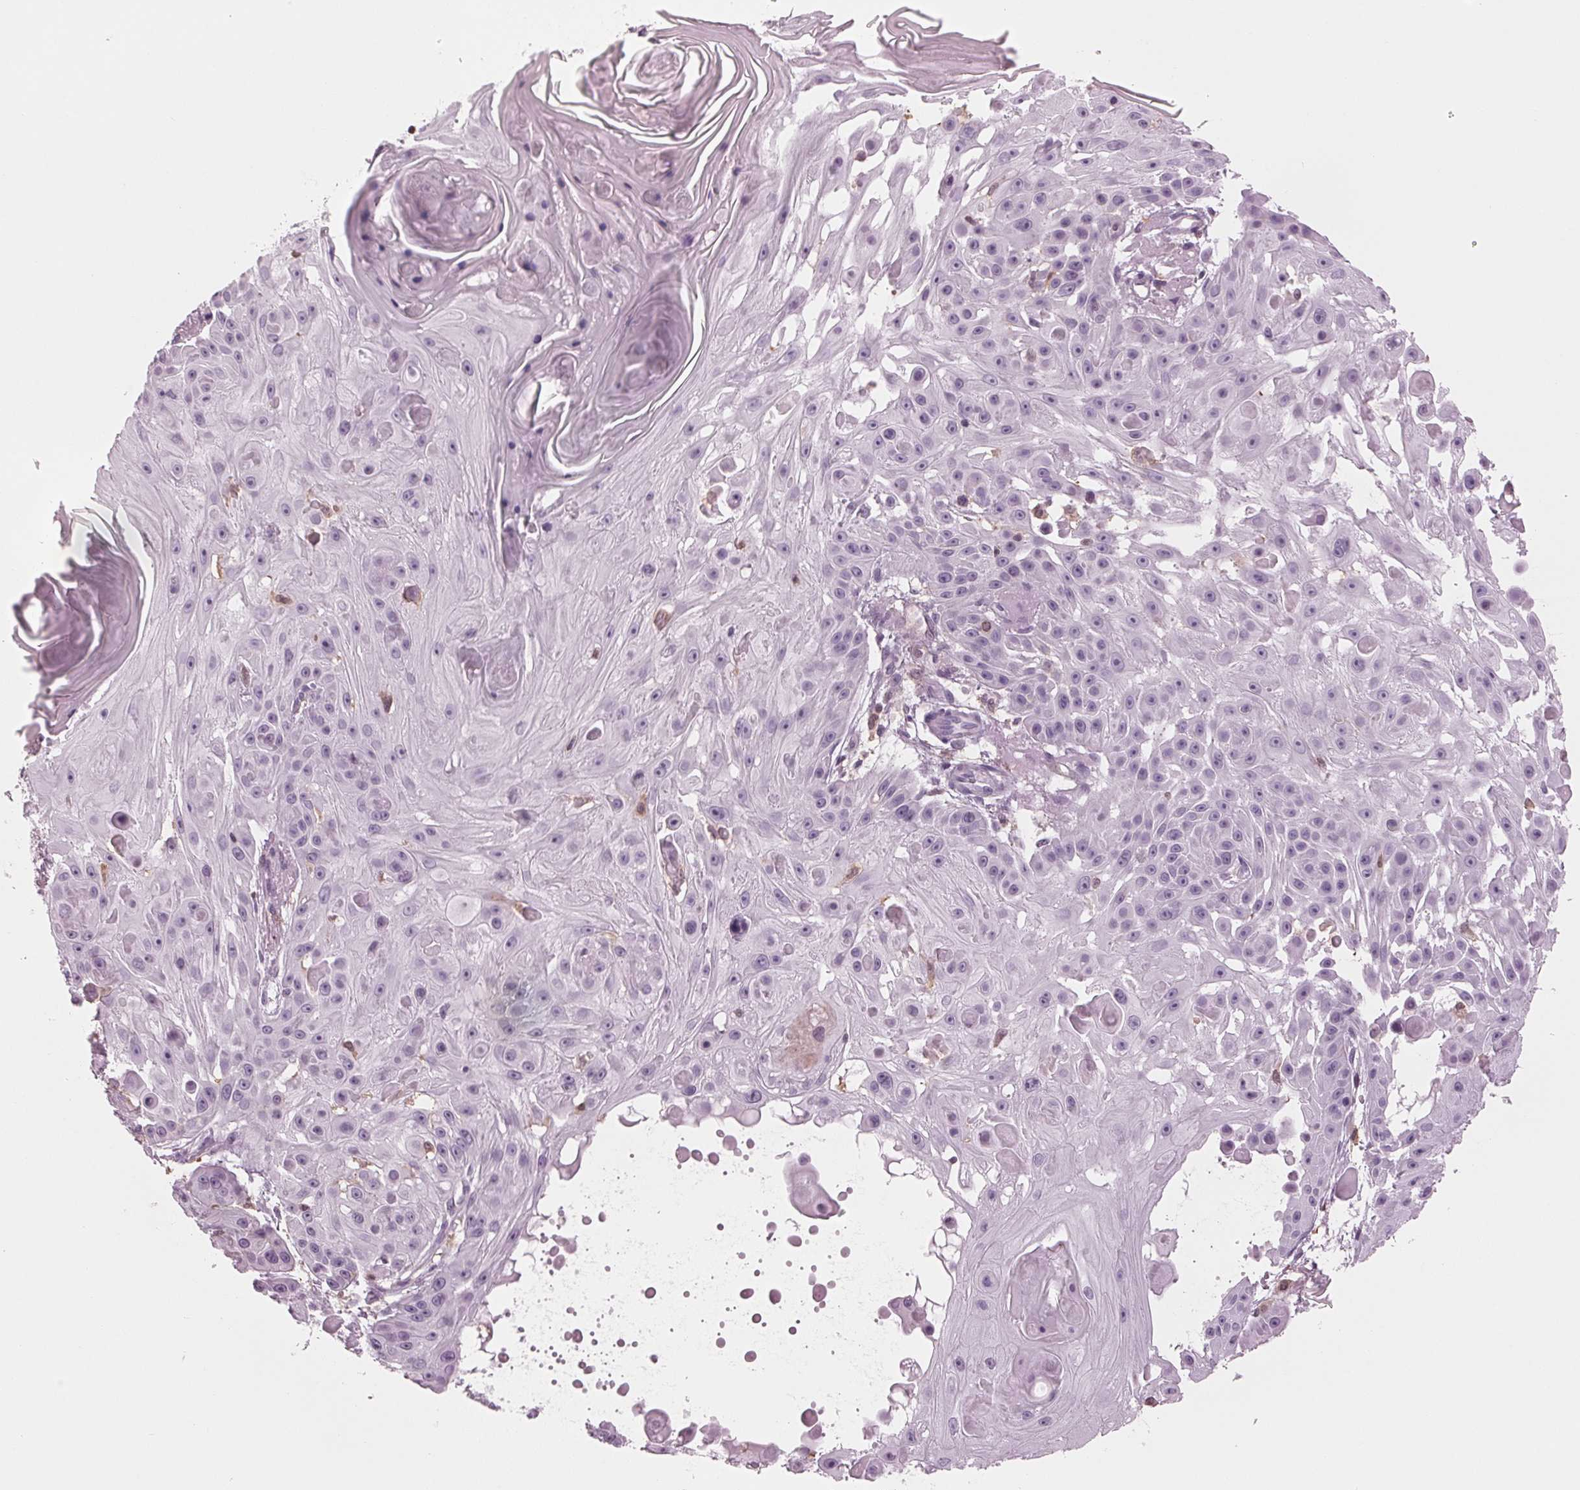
{"staining": {"intensity": "negative", "quantity": "none", "location": "none"}, "tissue": "skin cancer", "cell_type": "Tumor cells", "image_type": "cancer", "snomed": [{"axis": "morphology", "description": "Squamous cell carcinoma, NOS"}, {"axis": "topography", "description": "Skin"}], "caption": "This is a photomicrograph of immunohistochemistry staining of skin cancer (squamous cell carcinoma), which shows no staining in tumor cells. Nuclei are stained in blue.", "gene": "BTLA", "patient": {"sex": "male", "age": 91}}